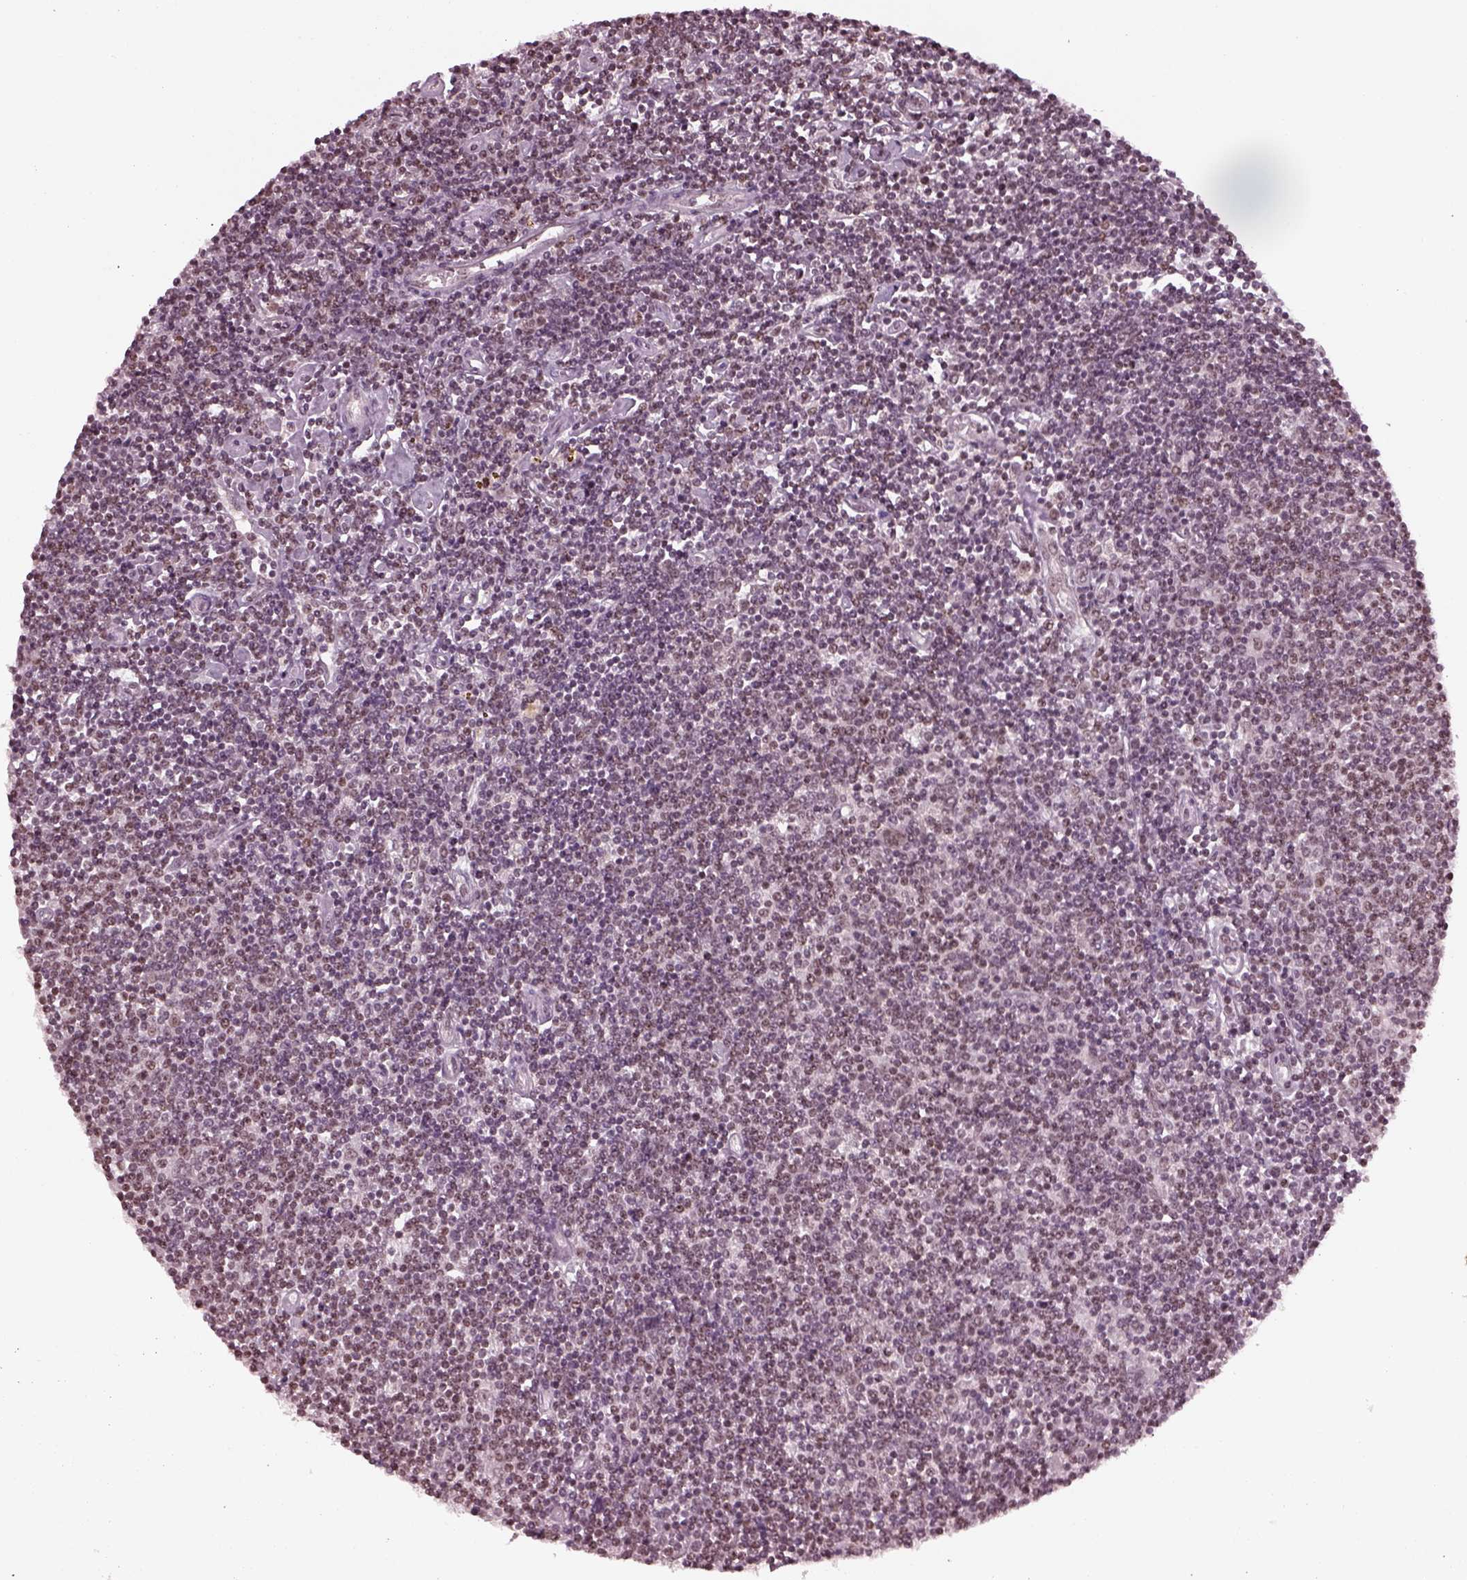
{"staining": {"intensity": "negative", "quantity": "none", "location": "none"}, "tissue": "lymphoma", "cell_type": "Tumor cells", "image_type": "cancer", "snomed": [{"axis": "morphology", "description": "Hodgkin's disease, NOS"}, {"axis": "topography", "description": "Lymph node"}], "caption": "Tumor cells show no significant protein staining in Hodgkin's disease.", "gene": "RUVBL2", "patient": {"sex": "male", "age": 40}}